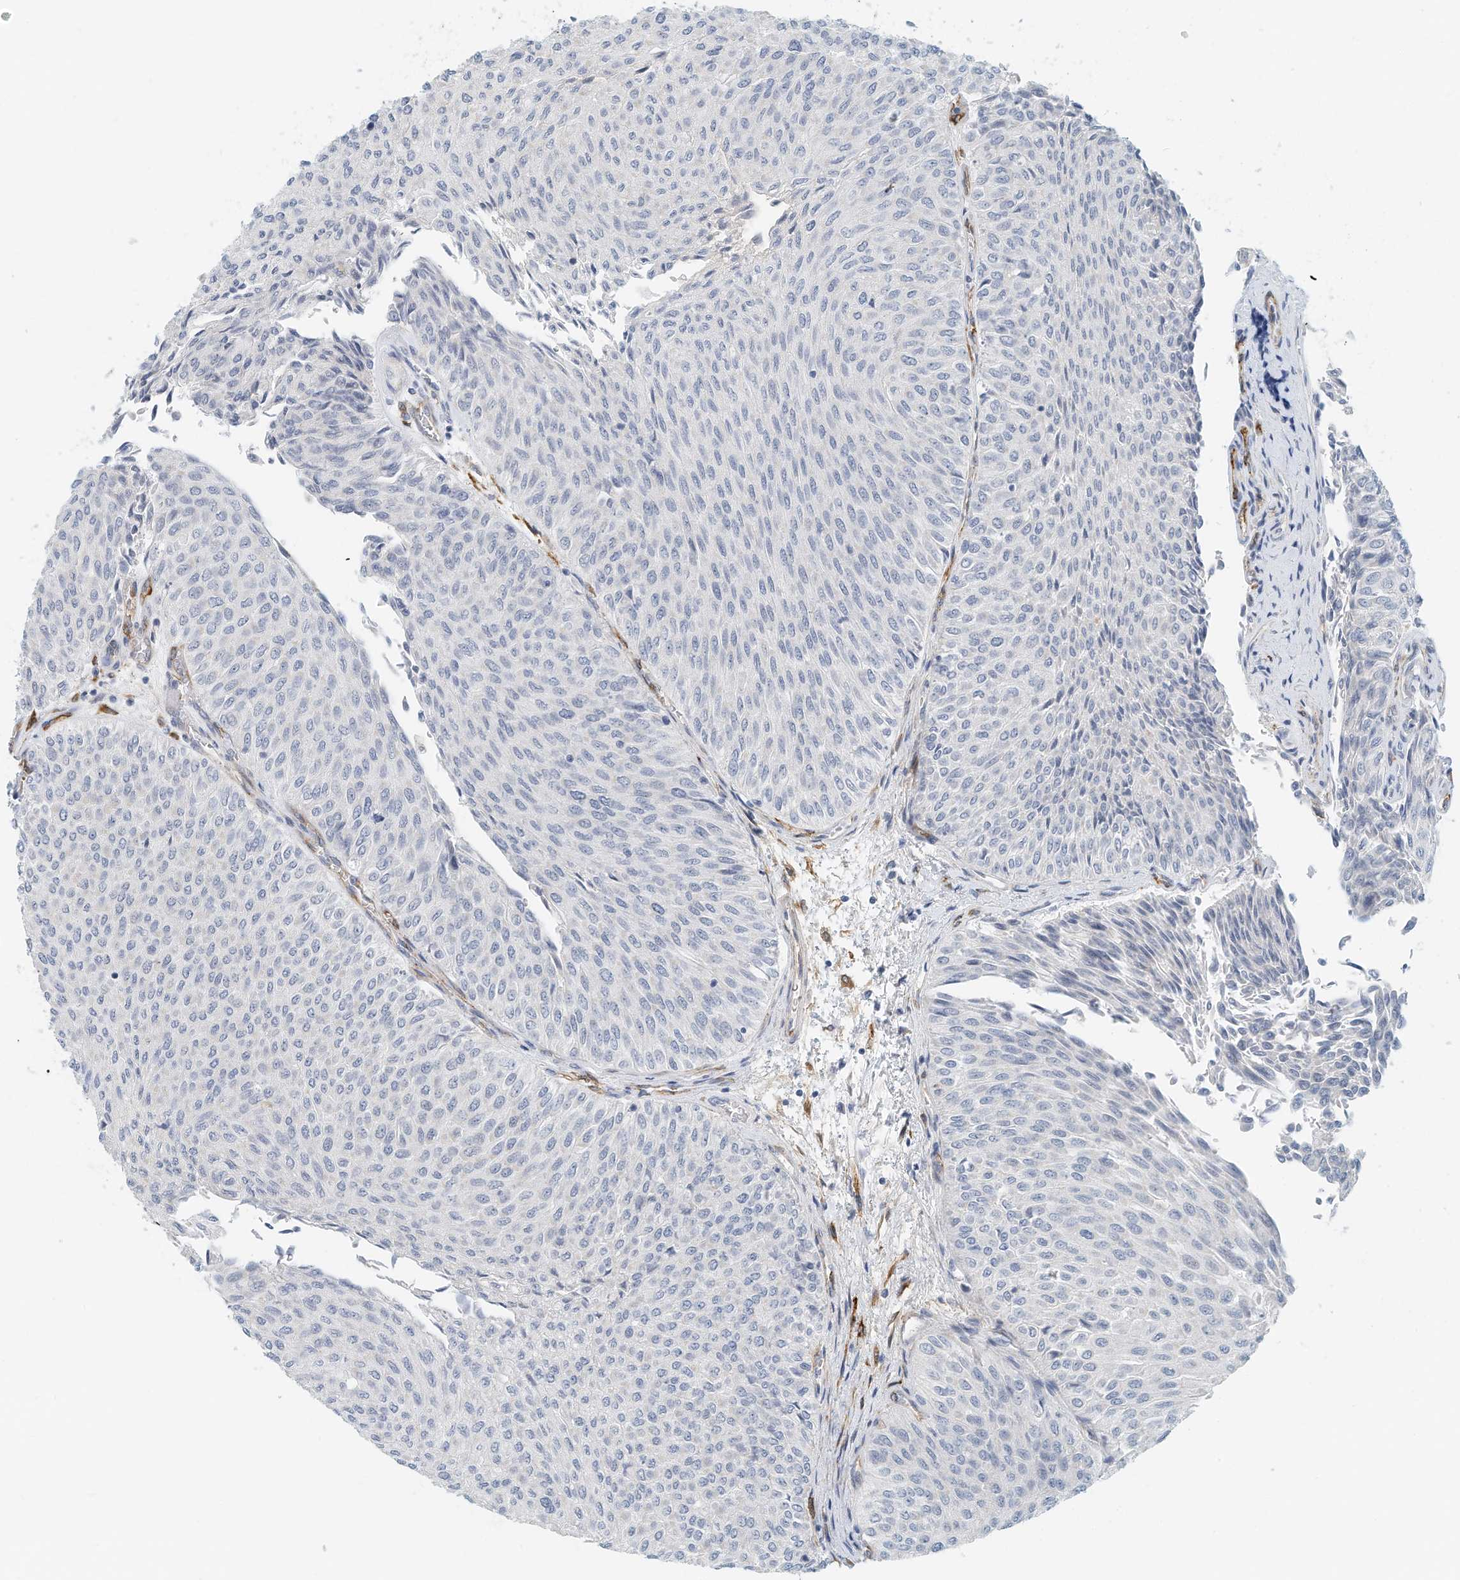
{"staining": {"intensity": "negative", "quantity": "none", "location": "none"}, "tissue": "urothelial cancer", "cell_type": "Tumor cells", "image_type": "cancer", "snomed": [{"axis": "morphology", "description": "Urothelial carcinoma, Low grade"}, {"axis": "topography", "description": "Urinary bladder"}], "caption": "Low-grade urothelial carcinoma stained for a protein using IHC exhibits no staining tumor cells.", "gene": "ARHGAP28", "patient": {"sex": "male", "age": 78}}